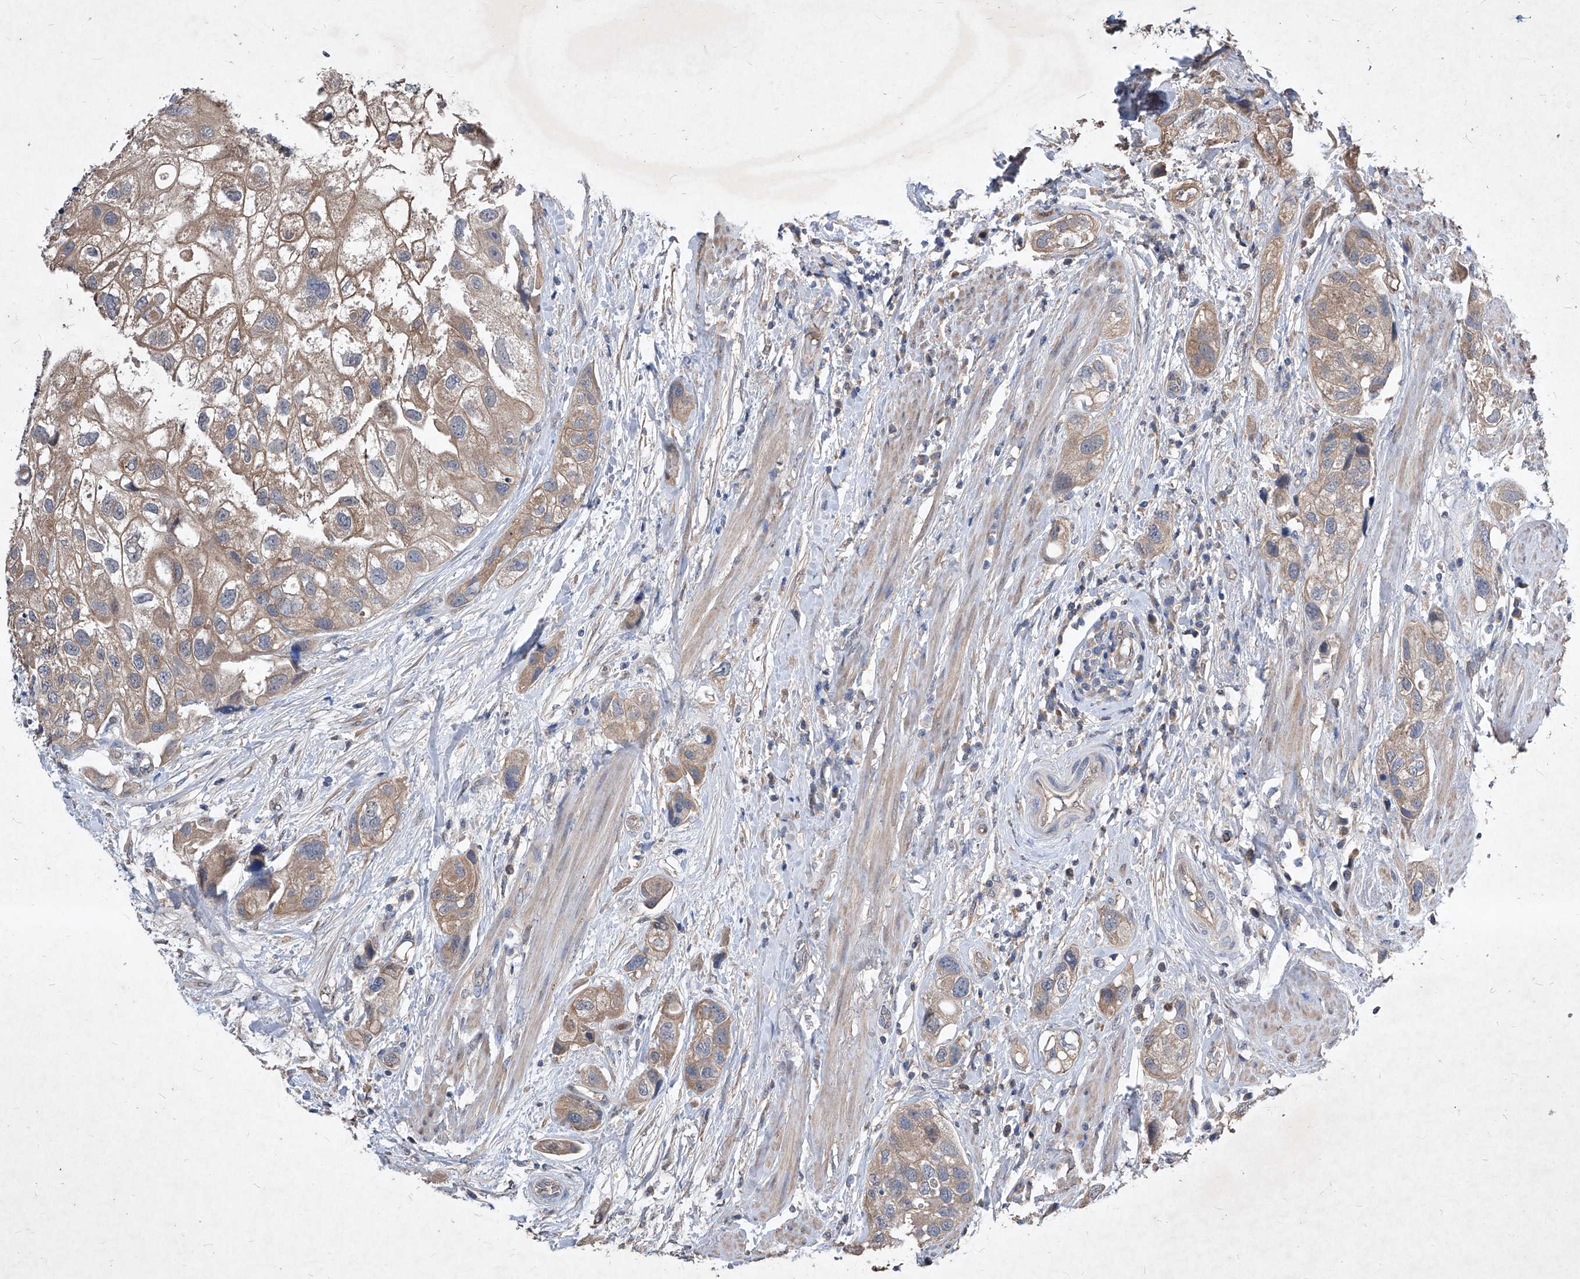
{"staining": {"intensity": "moderate", "quantity": ">75%", "location": "cytoplasmic/membranous"}, "tissue": "urothelial cancer", "cell_type": "Tumor cells", "image_type": "cancer", "snomed": [{"axis": "morphology", "description": "Urothelial carcinoma, High grade"}, {"axis": "topography", "description": "Urinary bladder"}], "caption": "Urothelial cancer stained for a protein displays moderate cytoplasmic/membranous positivity in tumor cells.", "gene": "SYNGR1", "patient": {"sex": "female", "age": 64}}